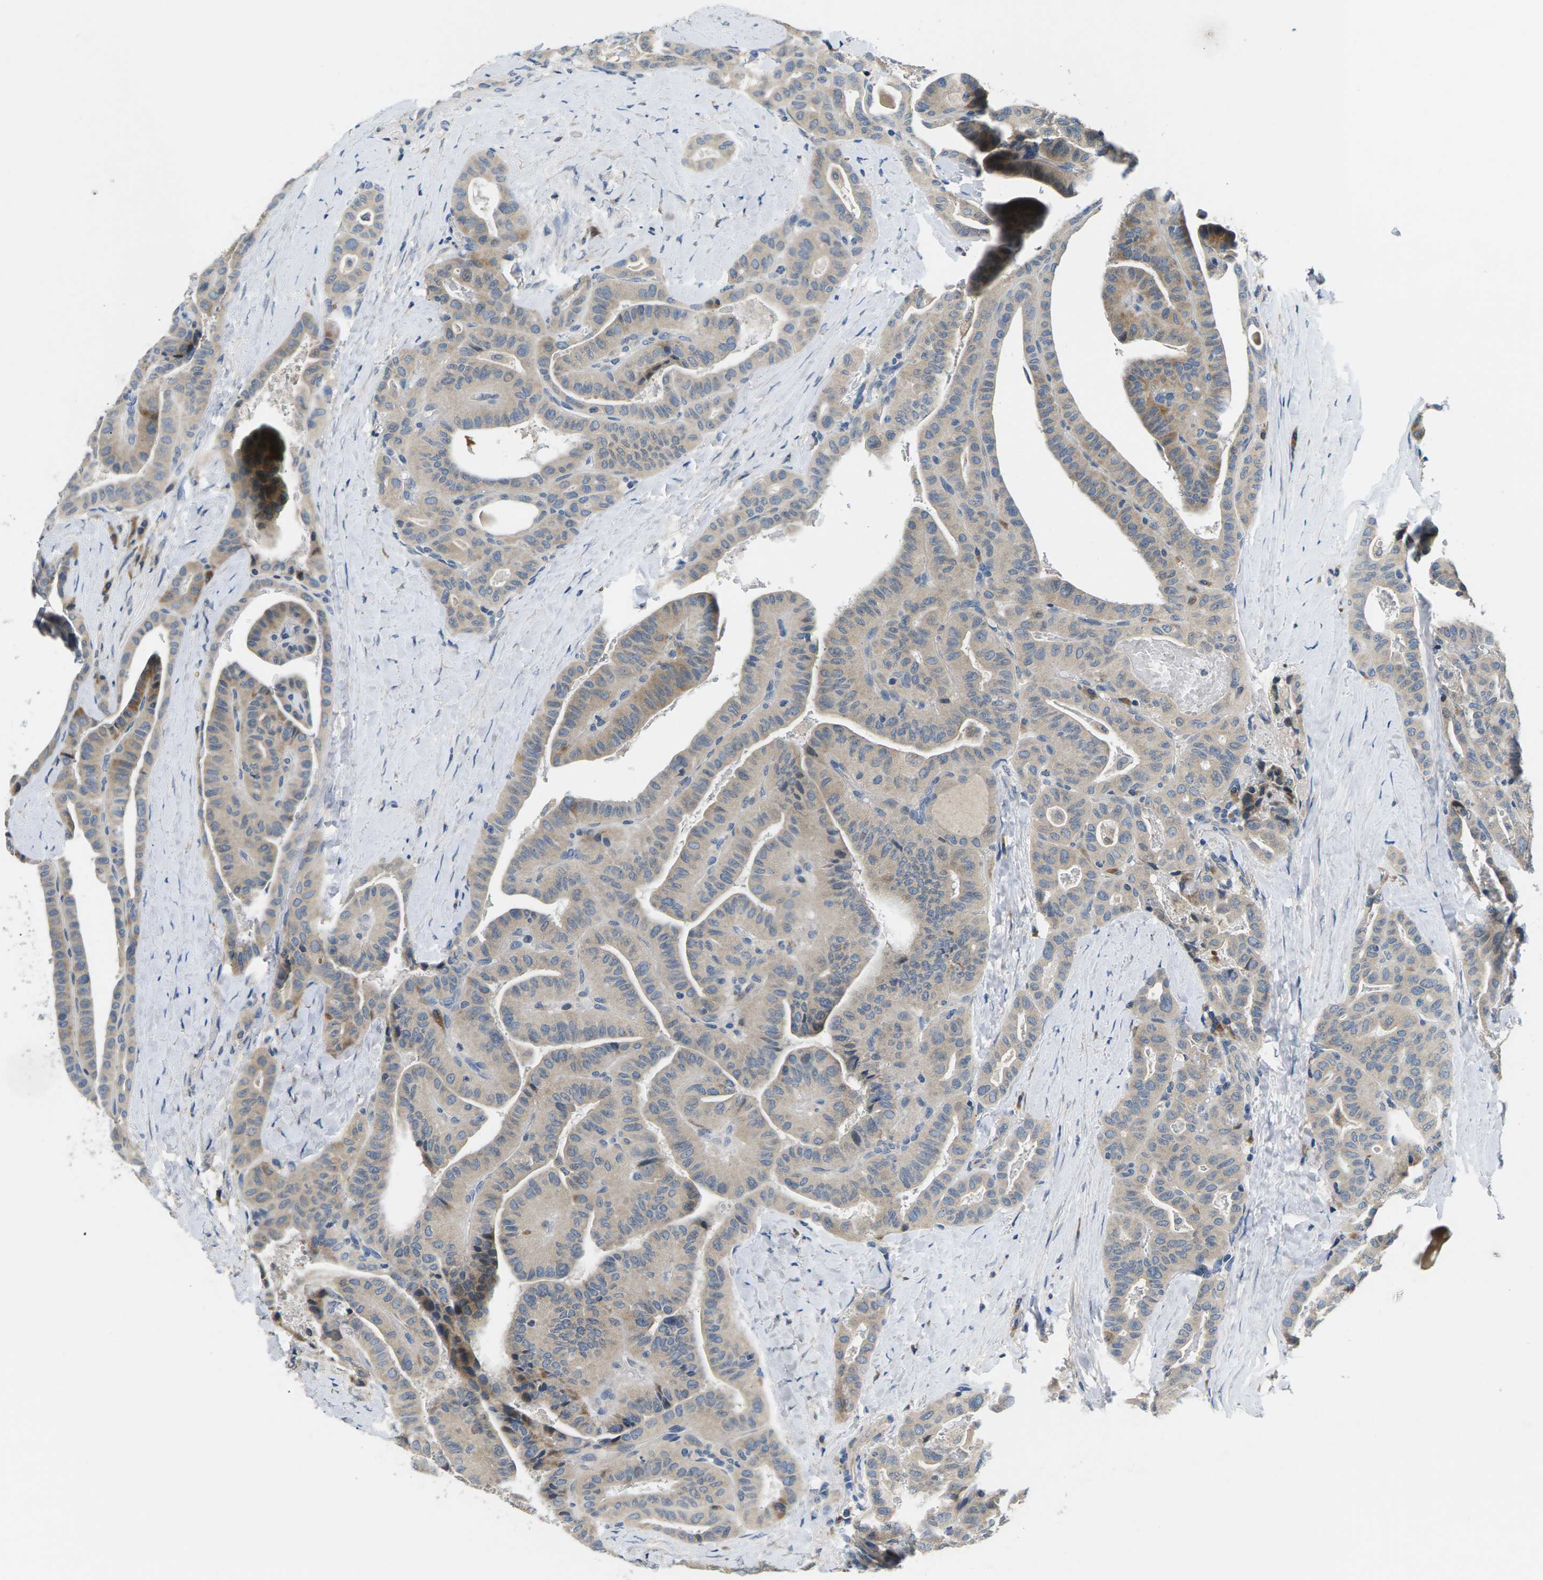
{"staining": {"intensity": "weak", "quantity": "25%-75%", "location": "cytoplasmic/membranous"}, "tissue": "thyroid cancer", "cell_type": "Tumor cells", "image_type": "cancer", "snomed": [{"axis": "morphology", "description": "Papillary adenocarcinoma, NOS"}, {"axis": "topography", "description": "Thyroid gland"}], "caption": "Approximately 25%-75% of tumor cells in human thyroid papillary adenocarcinoma demonstrate weak cytoplasmic/membranous protein expression as visualized by brown immunohistochemical staining.", "gene": "ERGIC3", "patient": {"sex": "male", "age": 77}}